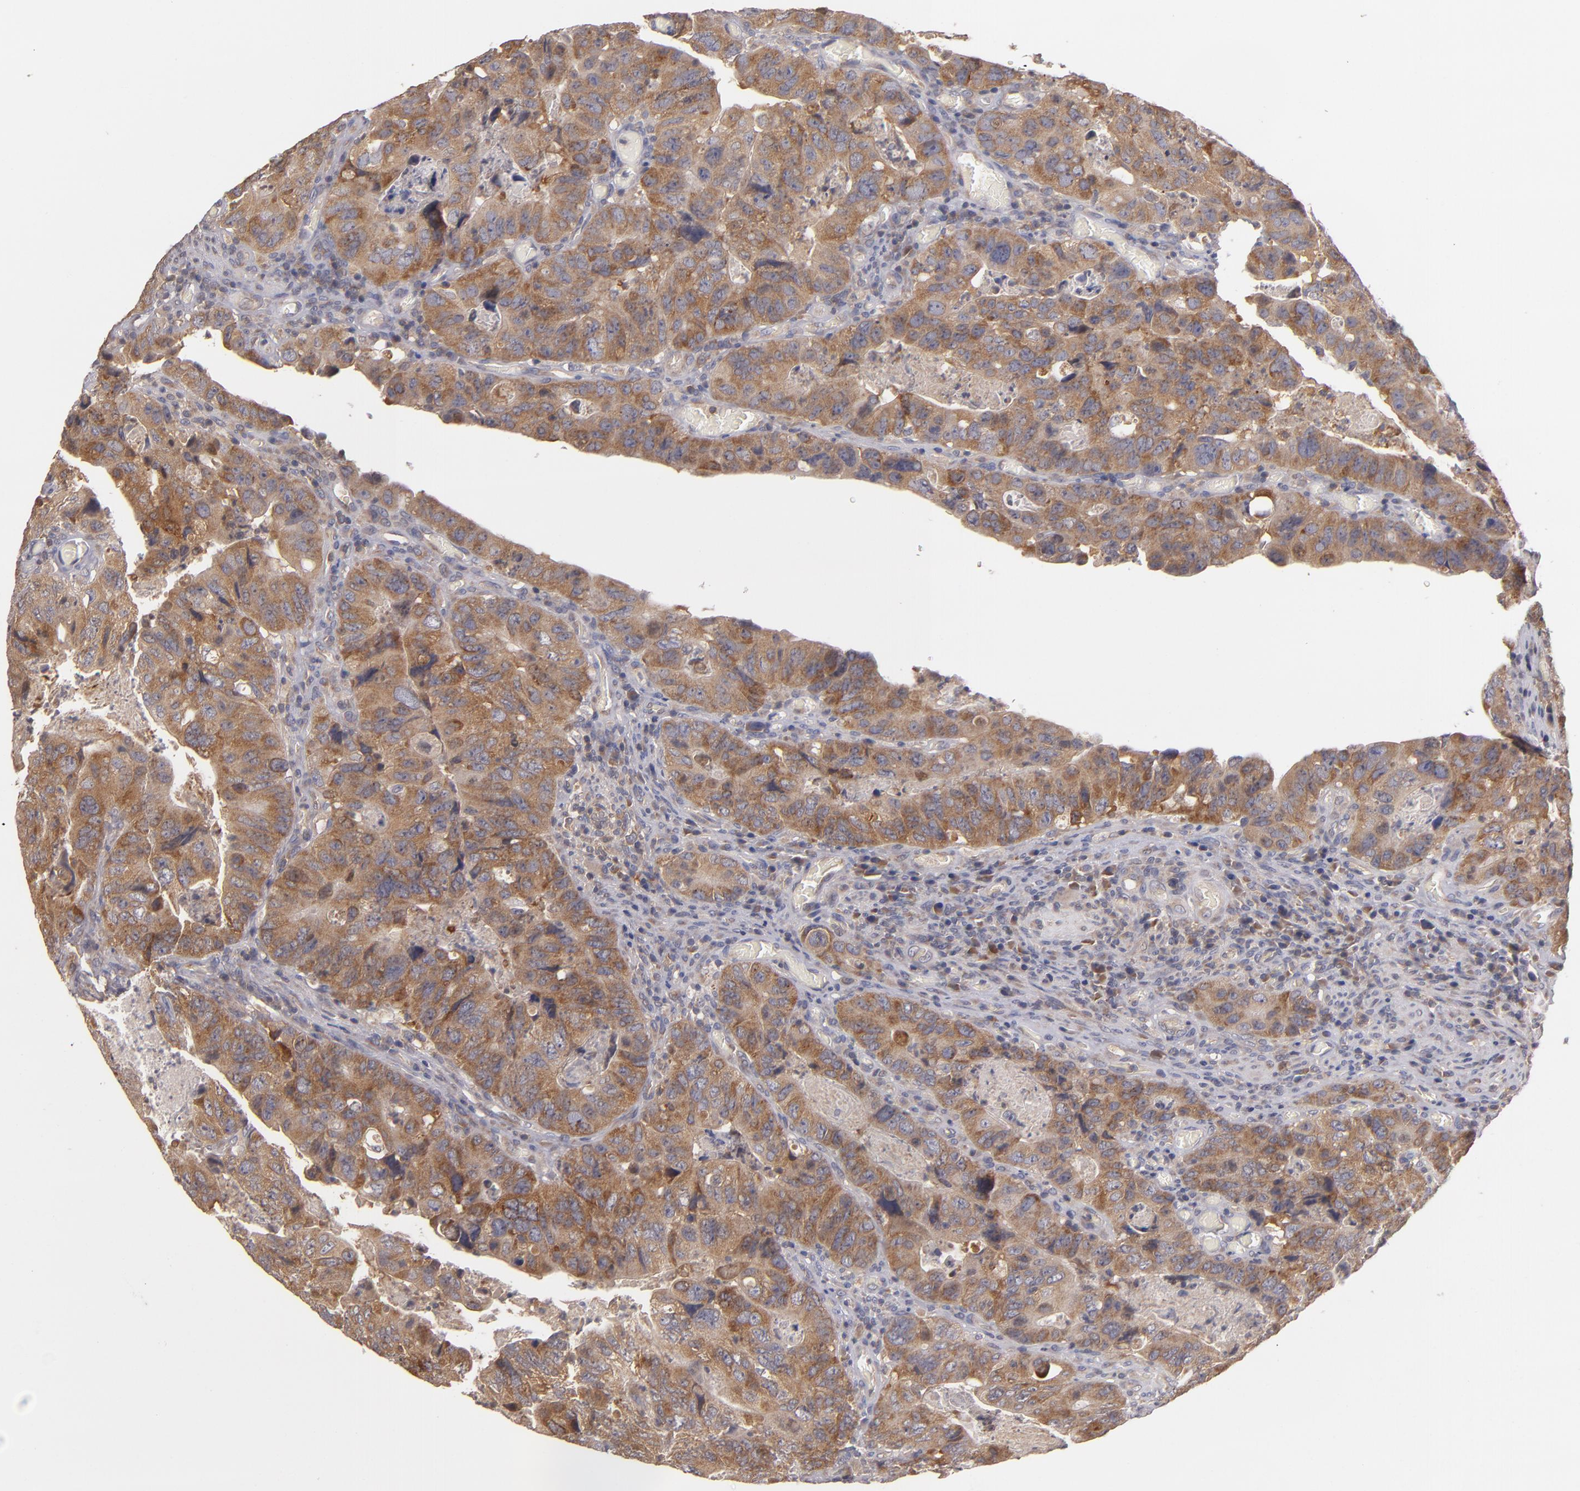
{"staining": {"intensity": "moderate", "quantity": ">75%", "location": "cytoplasmic/membranous"}, "tissue": "colorectal cancer", "cell_type": "Tumor cells", "image_type": "cancer", "snomed": [{"axis": "morphology", "description": "Adenocarcinoma, NOS"}, {"axis": "topography", "description": "Rectum"}], "caption": "There is medium levels of moderate cytoplasmic/membranous expression in tumor cells of adenocarcinoma (colorectal), as demonstrated by immunohistochemical staining (brown color).", "gene": "UPF3B", "patient": {"sex": "female", "age": 82}}